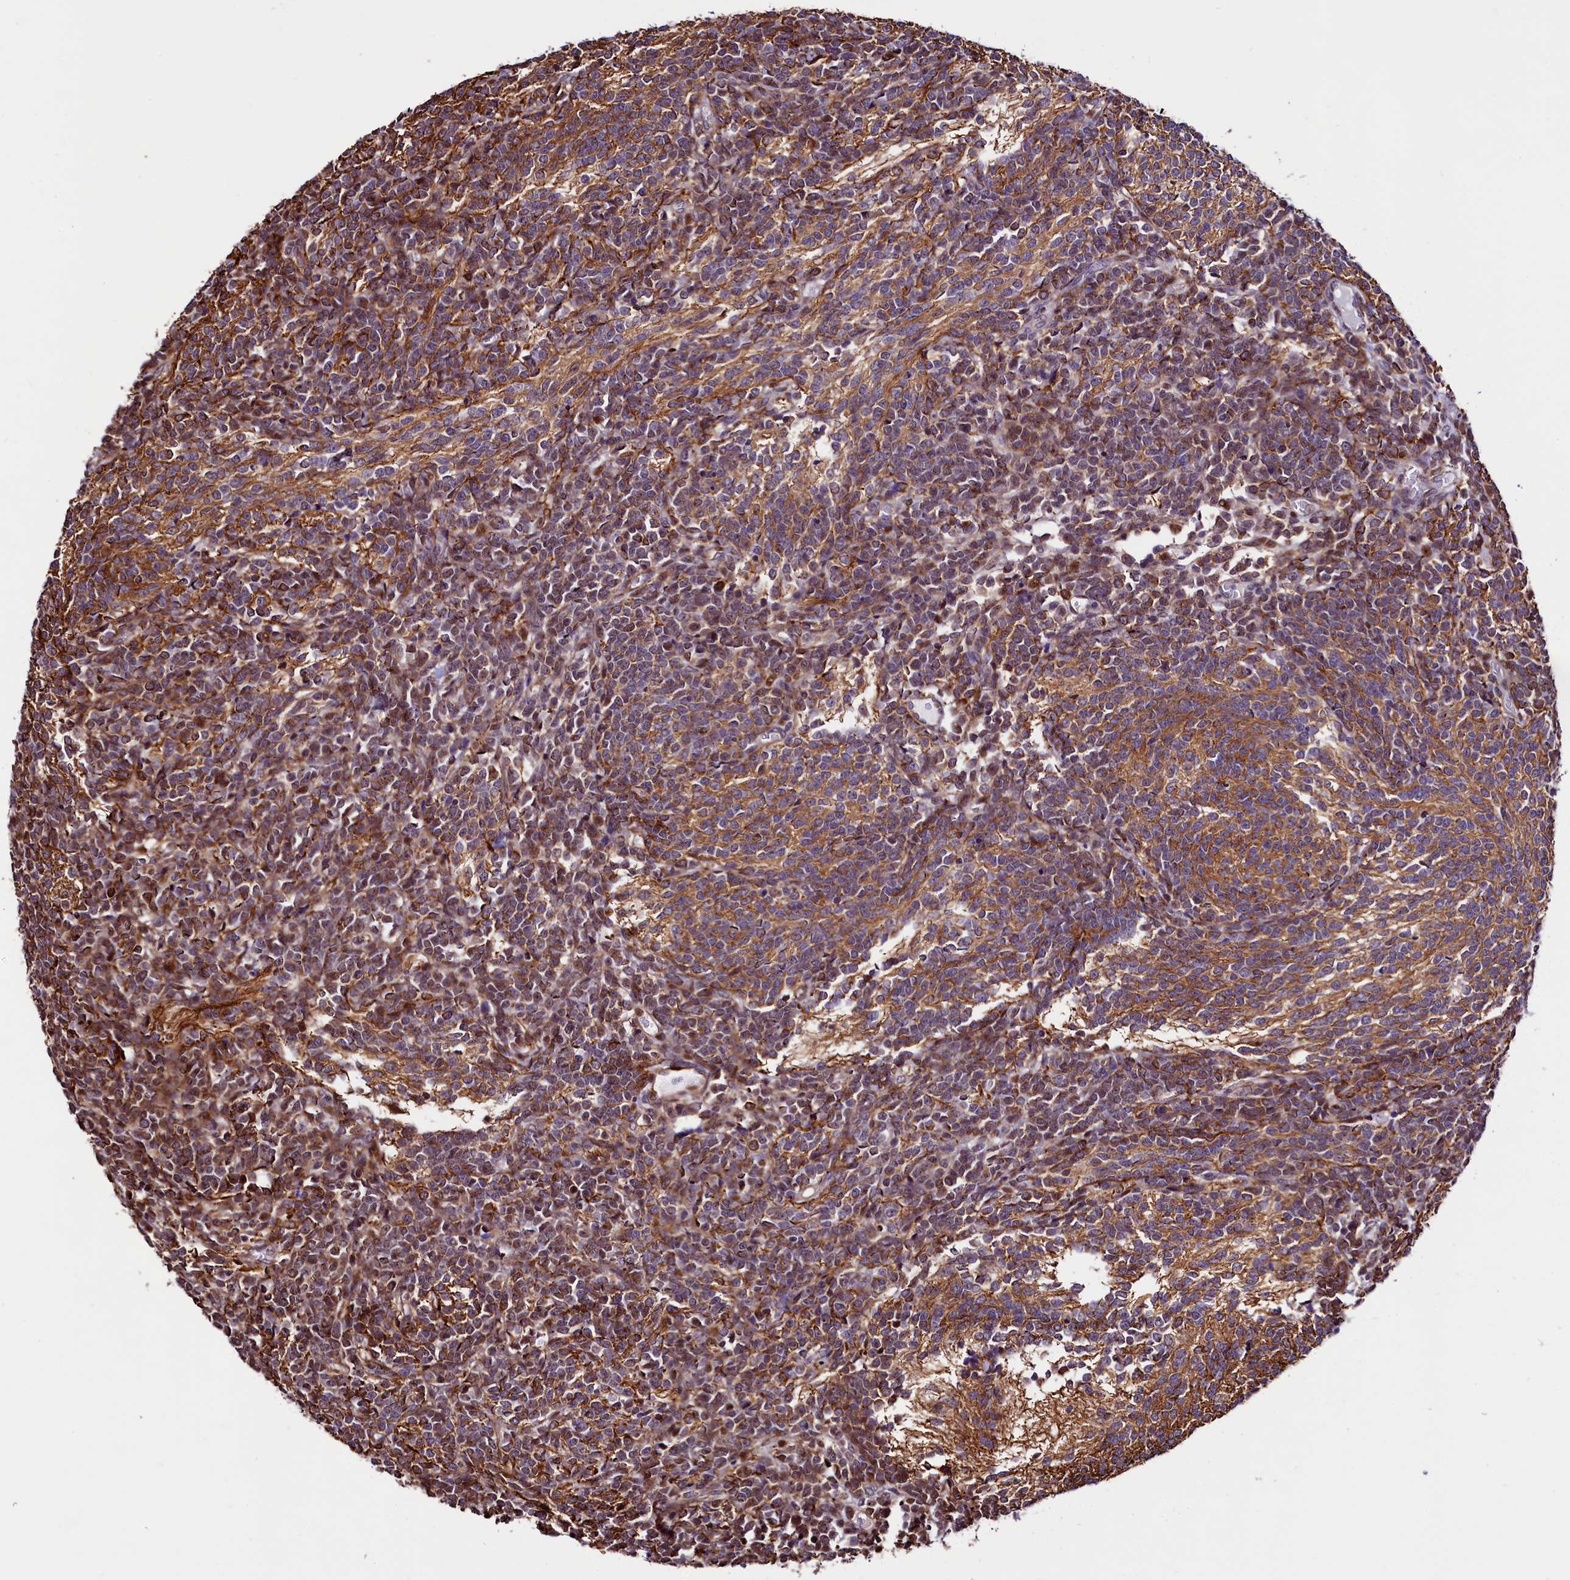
{"staining": {"intensity": "strong", "quantity": "25%-75%", "location": "cytoplasmic/membranous"}, "tissue": "glioma", "cell_type": "Tumor cells", "image_type": "cancer", "snomed": [{"axis": "morphology", "description": "Glioma, malignant, Low grade"}, {"axis": "topography", "description": "Brain"}], "caption": "Brown immunohistochemical staining in human low-grade glioma (malignant) shows strong cytoplasmic/membranous expression in about 25%-75% of tumor cells.", "gene": "TRMT112", "patient": {"sex": "female", "age": 1}}